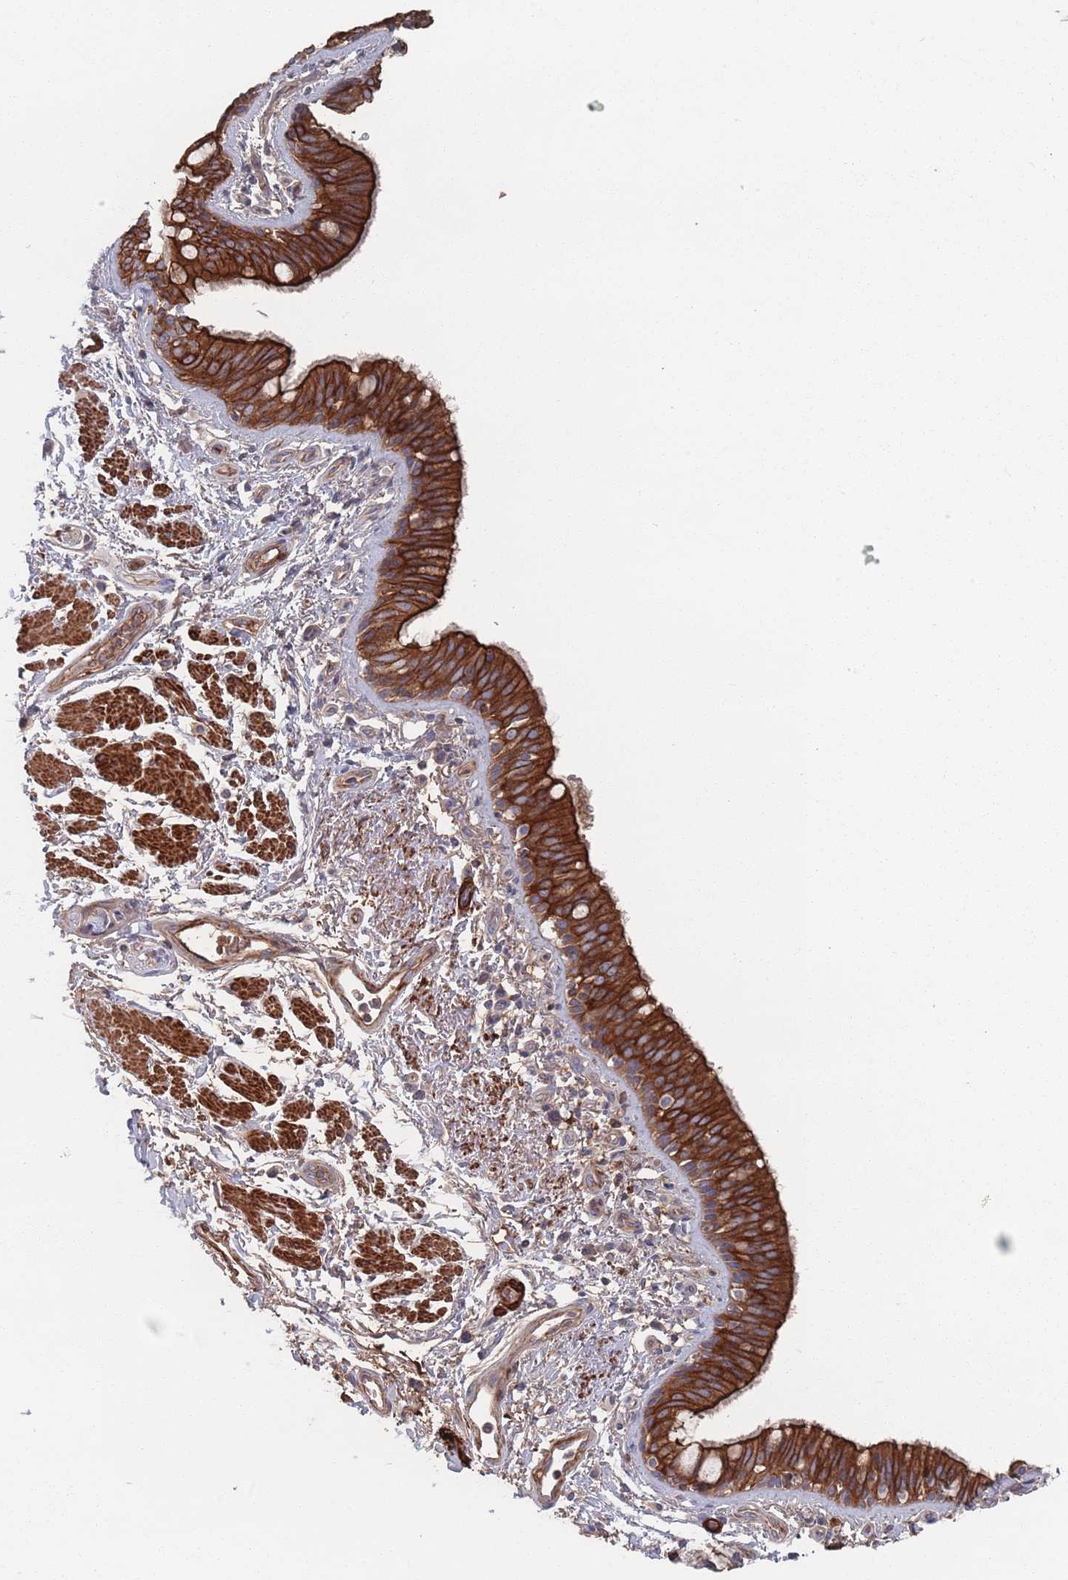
{"staining": {"intensity": "strong", "quantity": ">75%", "location": "cytoplasmic/membranous"}, "tissue": "bronchus", "cell_type": "Respiratory epithelial cells", "image_type": "normal", "snomed": [{"axis": "morphology", "description": "Normal tissue, NOS"}, {"axis": "morphology", "description": "Neoplasm, uncertain whether benign or malignant"}, {"axis": "topography", "description": "Bronchus"}, {"axis": "topography", "description": "Lung"}], "caption": "This photomicrograph shows benign bronchus stained with immunohistochemistry to label a protein in brown. The cytoplasmic/membranous of respiratory epithelial cells show strong positivity for the protein. Nuclei are counter-stained blue.", "gene": "PLEKHA4", "patient": {"sex": "male", "age": 55}}